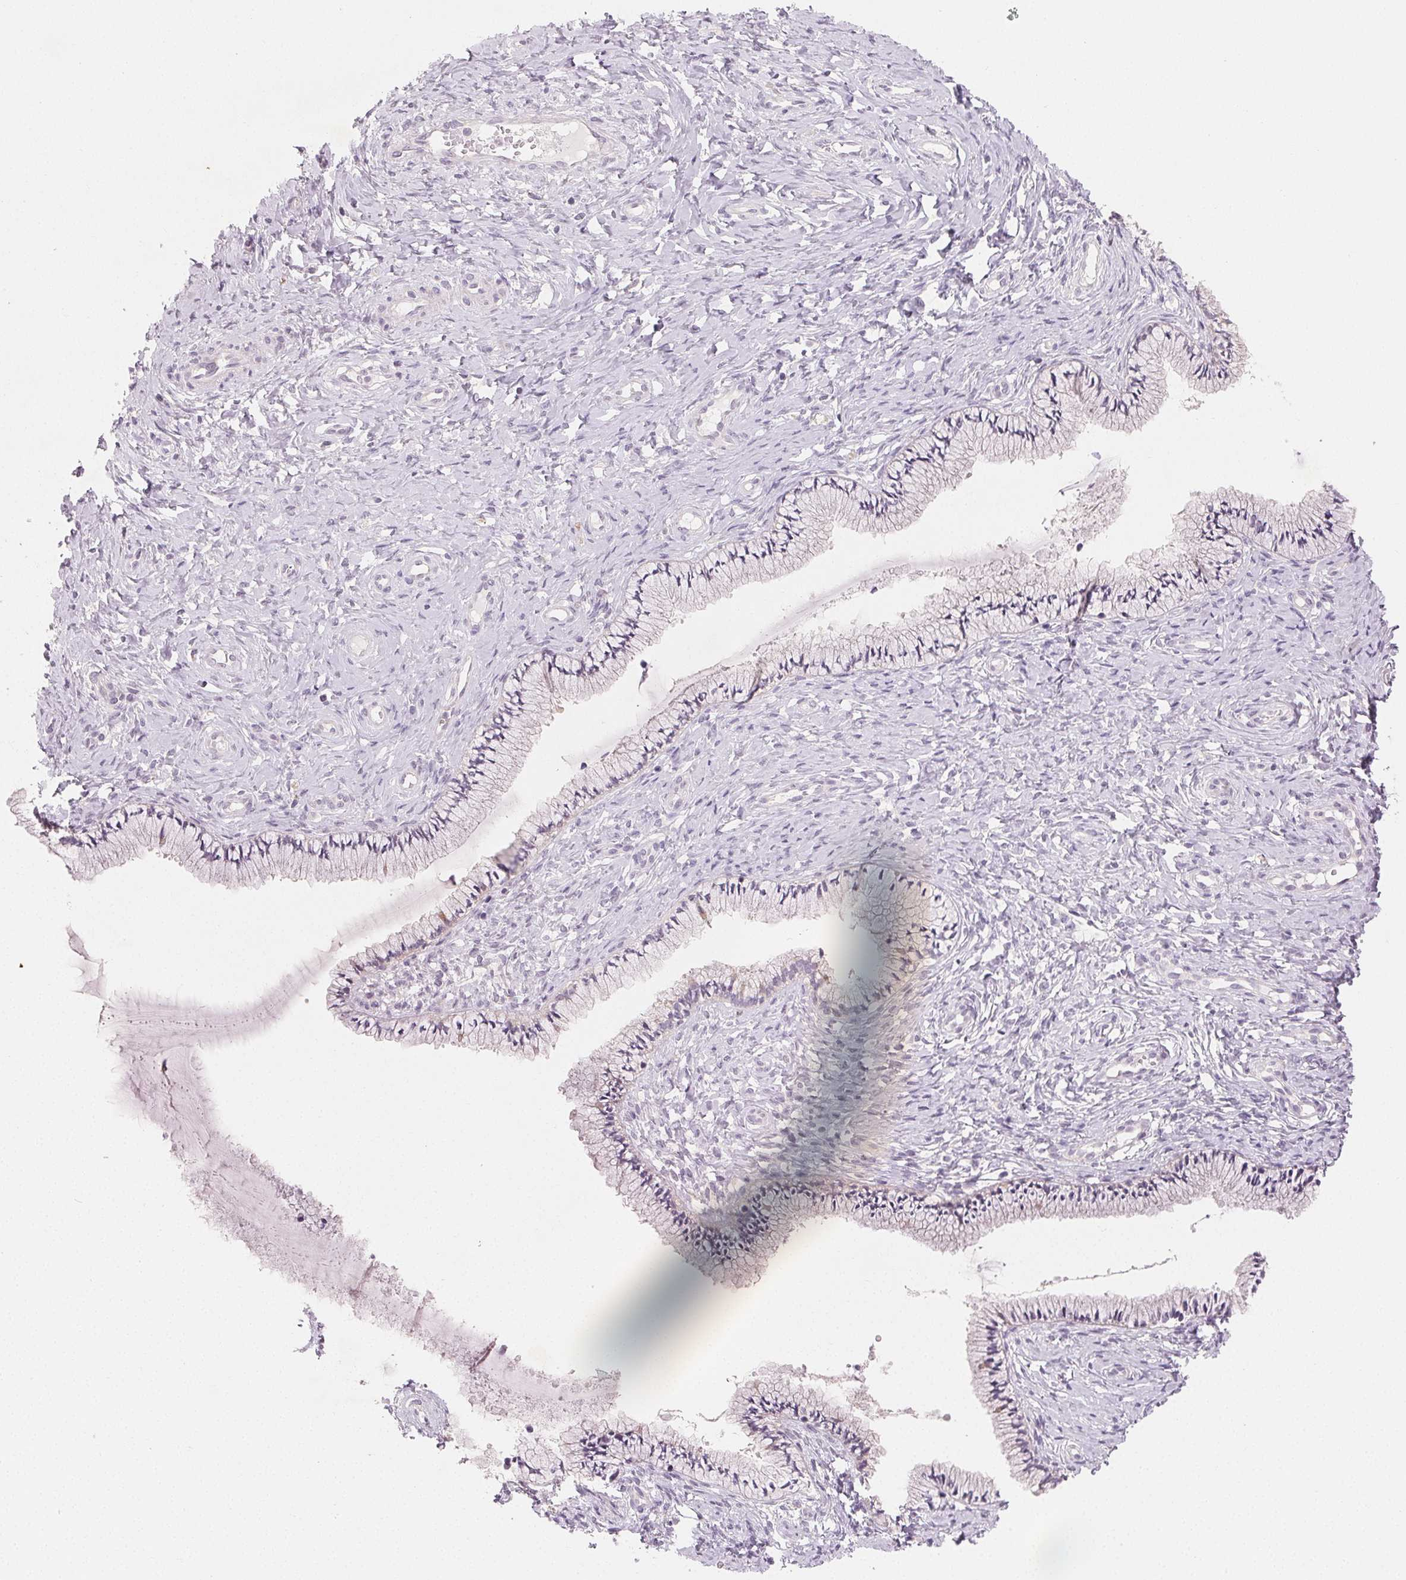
{"staining": {"intensity": "negative", "quantity": "none", "location": "none"}, "tissue": "cervix", "cell_type": "Glandular cells", "image_type": "normal", "snomed": [{"axis": "morphology", "description": "Normal tissue, NOS"}, {"axis": "topography", "description": "Cervix"}], "caption": "There is no significant expression in glandular cells of cervix. Brightfield microscopy of IHC stained with DAB (3,3'-diaminobenzidine) (brown) and hematoxylin (blue), captured at high magnification.", "gene": "MYBL1", "patient": {"sex": "female", "age": 37}}